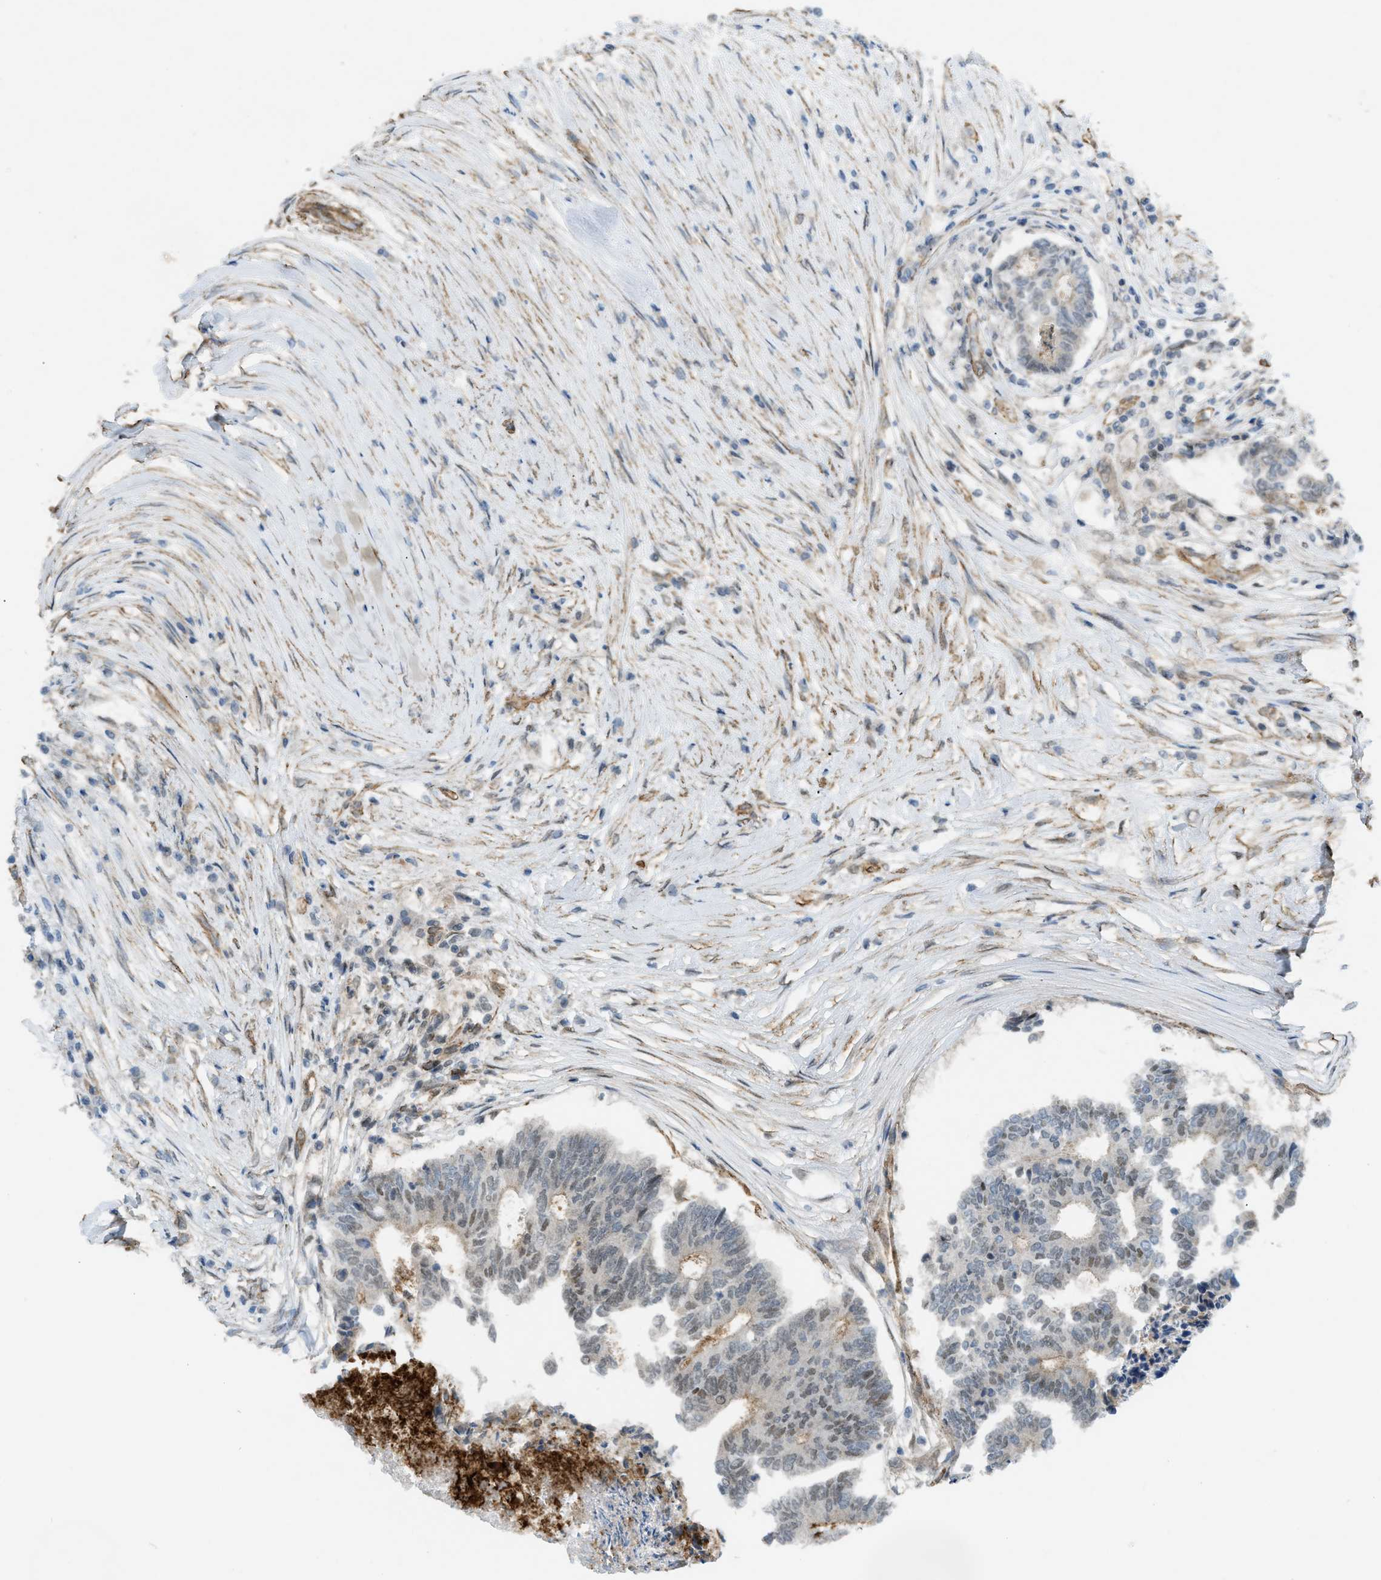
{"staining": {"intensity": "weak", "quantity": "25%-75%", "location": "nuclear"}, "tissue": "colorectal cancer", "cell_type": "Tumor cells", "image_type": "cancer", "snomed": [{"axis": "morphology", "description": "Adenocarcinoma, NOS"}, {"axis": "topography", "description": "Rectum"}], "caption": "The immunohistochemical stain labels weak nuclear expression in tumor cells of colorectal cancer (adenocarcinoma) tissue.", "gene": "NMB", "patient": {"sex": "male", "age": 63}}